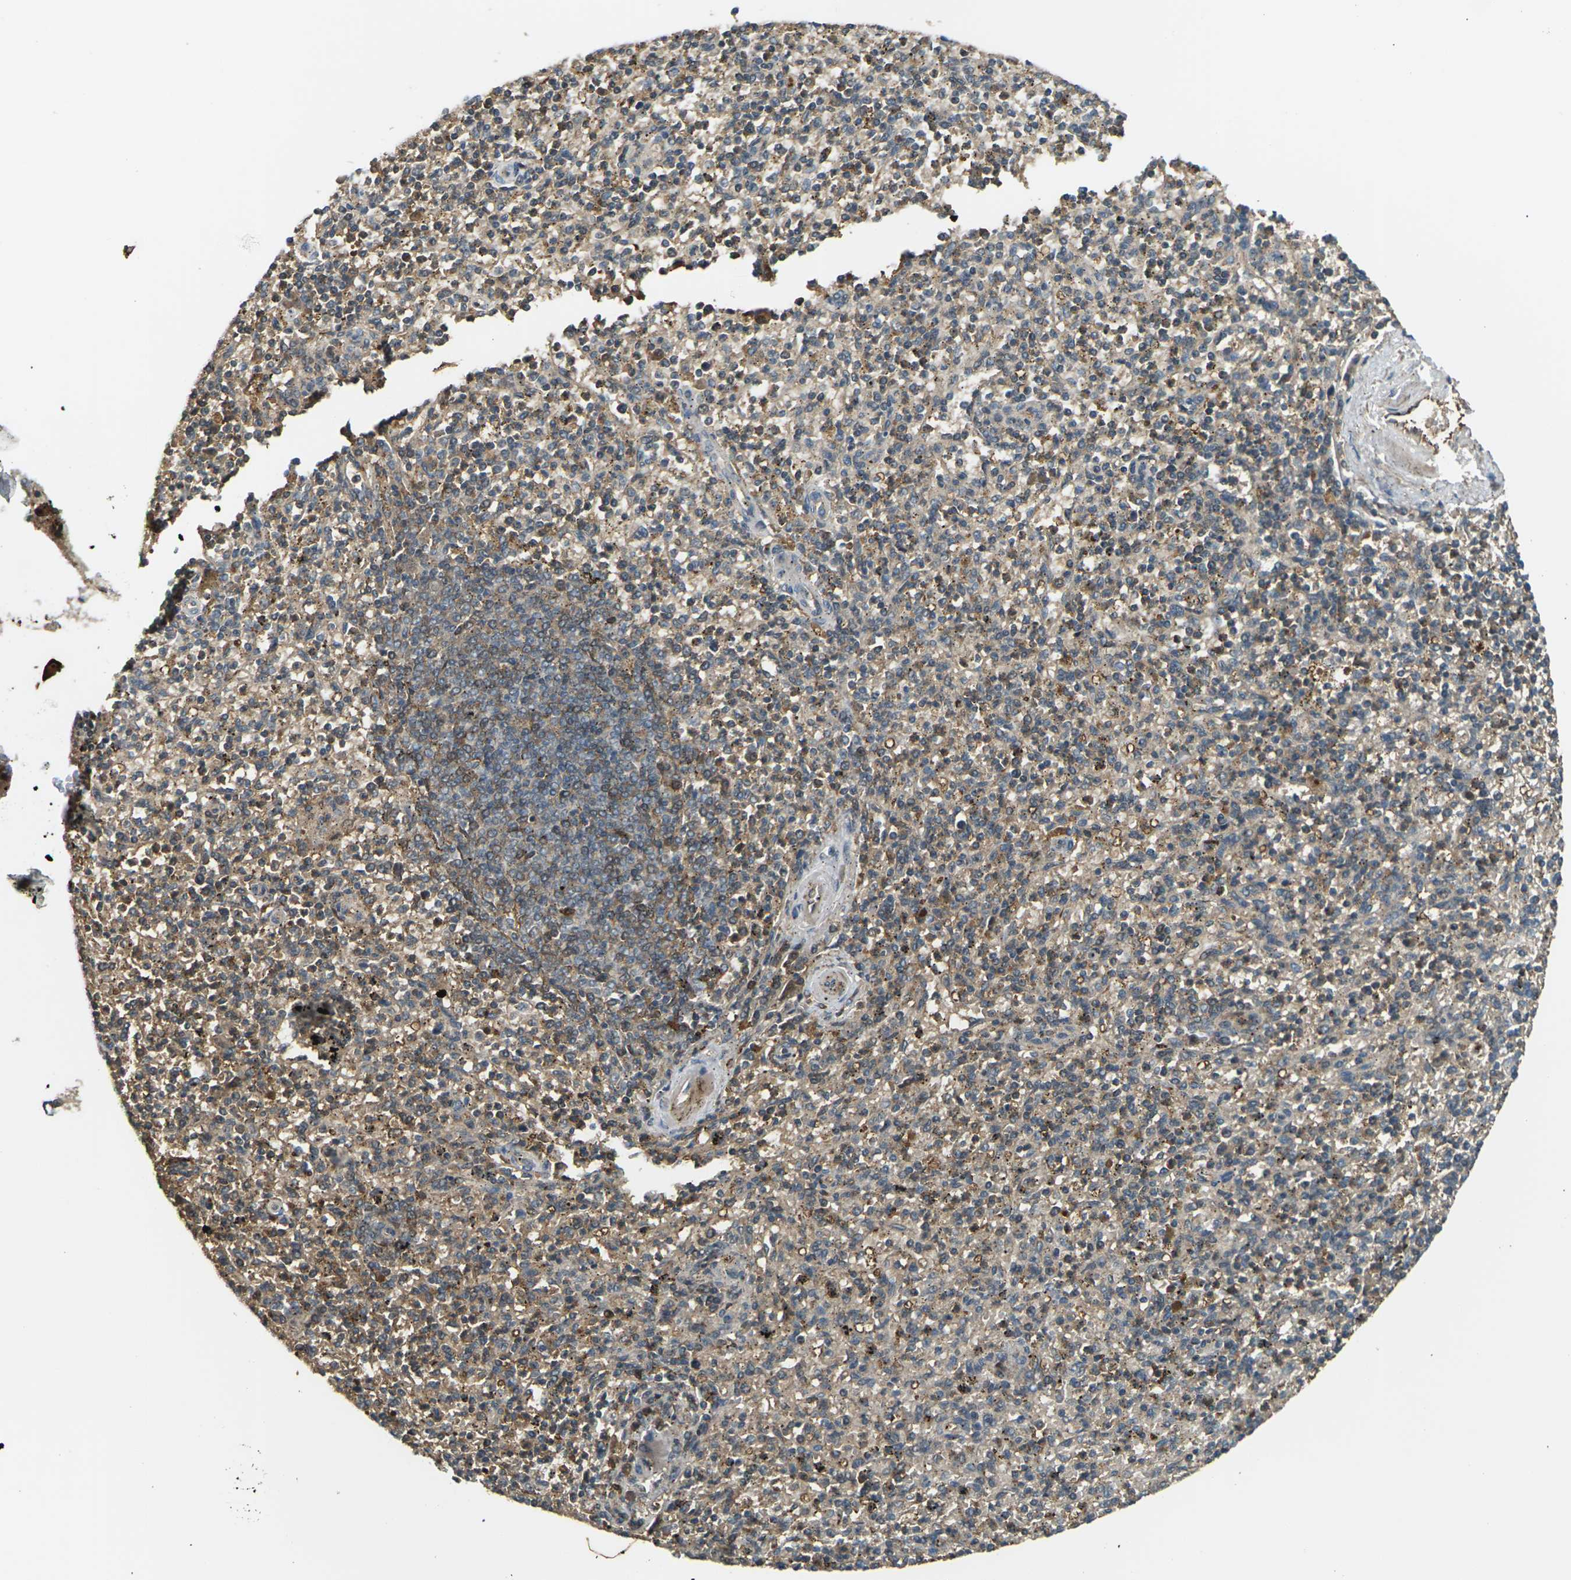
{"staining": {"intensity": "moderate", "quantity": ">75%", "location": "cytoplasmic/membranous"}, "tissue": "spleen", "cell_type": "Cells in red pulp", "image_type": "normal", "snomed": [{"axis": "morphology", "description": "Normal tissue, NOS"}, {"axis": "topography", "description": "Spleen"}], "caption": "DAB immunohistochemical staining of unremarkable human spleen reveals moderate cytoplasmic/membranous protein positivity in about >75% of cells in red pulp.", "gene": "CYP1B1", "patient": {"sex": "male", "age": 72}}